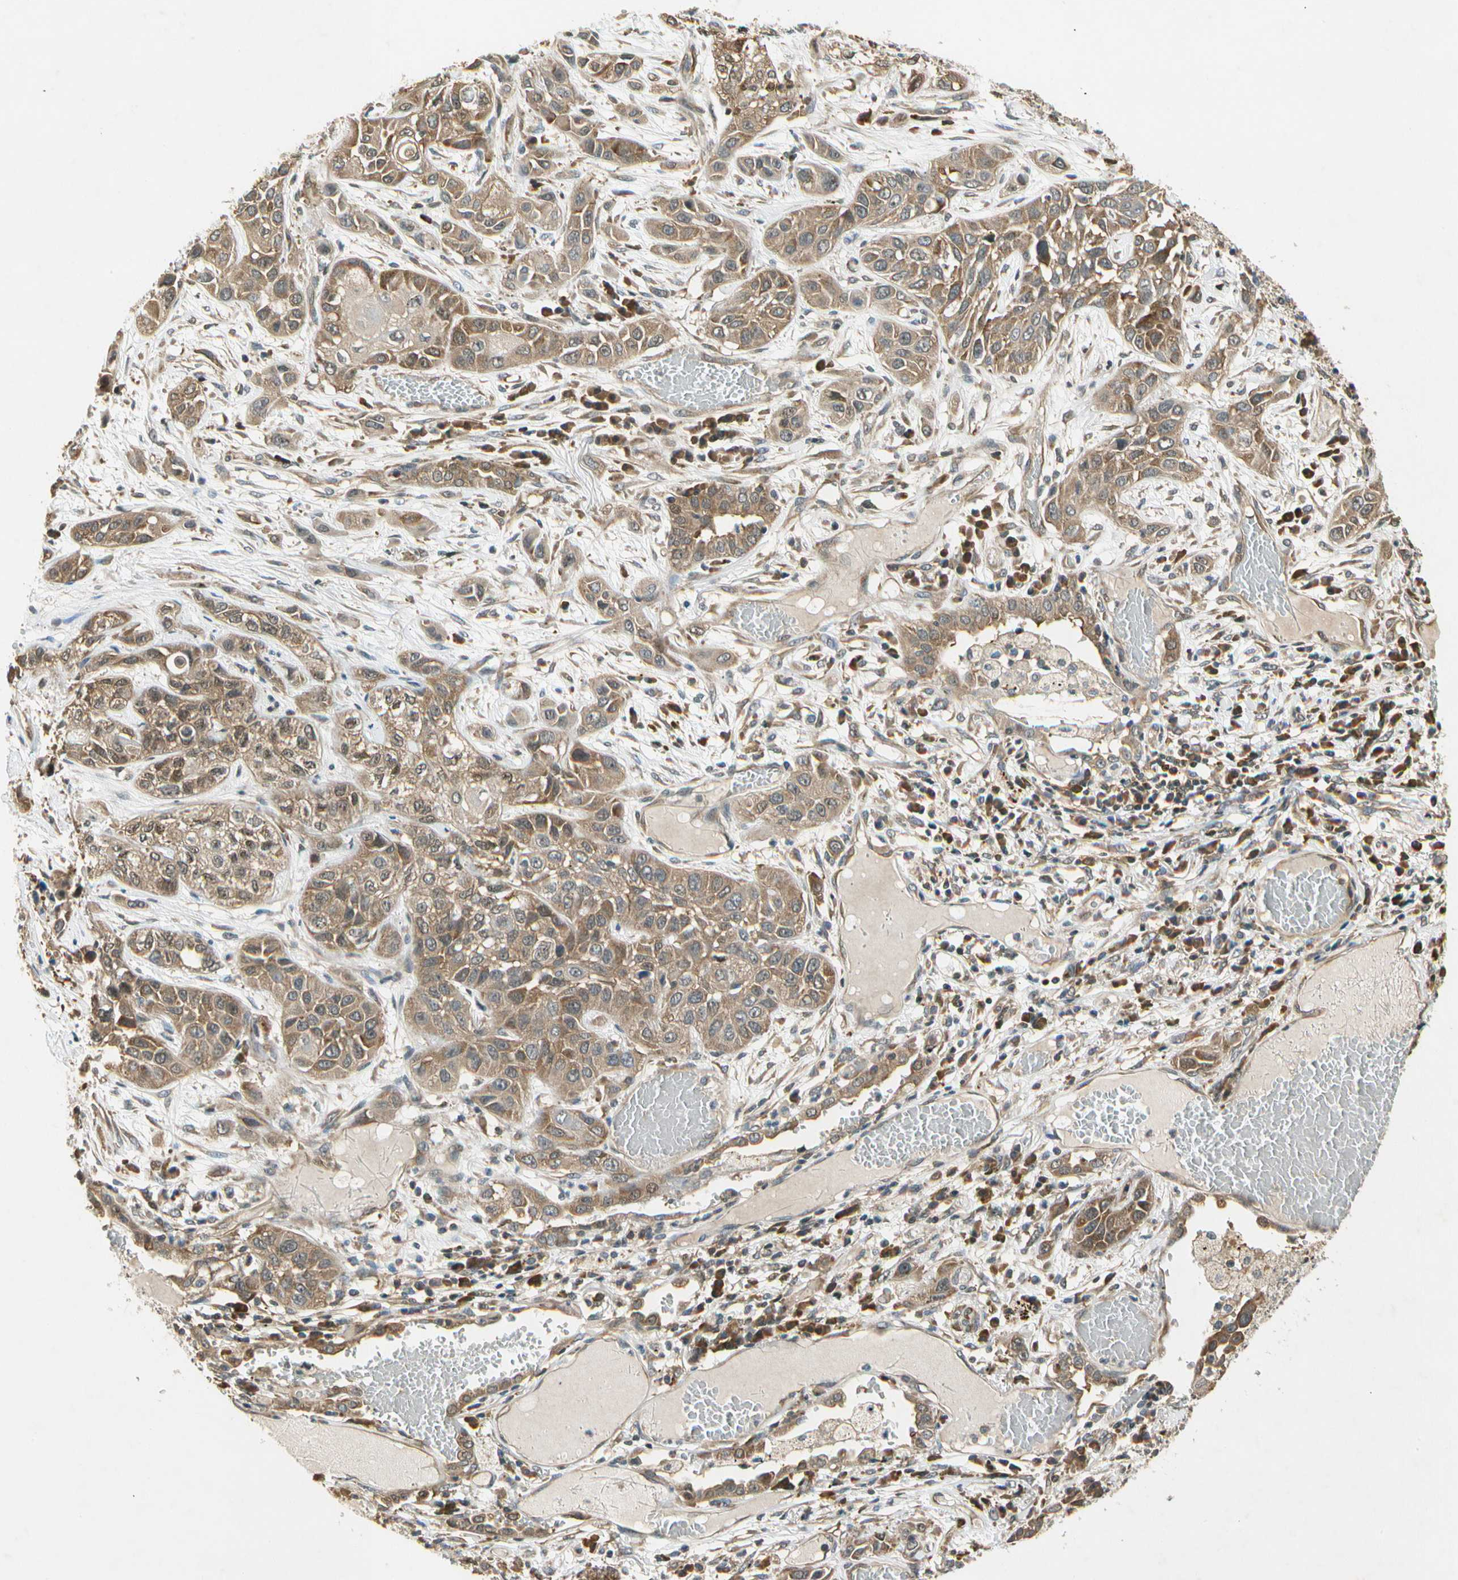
{"staining": {"intensity": "moderate", "quantity": ">75%", "location": "cytoplasmic/membranous"}, "tissue": "lung cancer", "cell_type": "Tumor cells", "image_type": "cancer", "snomed": [{"axis": "morphology", "description": "Squamous cell carcinoma, NOS"}, {"axis": "topography", "description": "Lung"}], "caption": "DAB (3,3'-diaminobenzidine) immunohistochemical staining of squamous cell carcinoma (lung) exhibits moderate cytoplasmic/membranous protein positivity in about >75% of tumor cells.", "gene": "EIF1AX", "patient": {"sex": "male", "age": 71}}